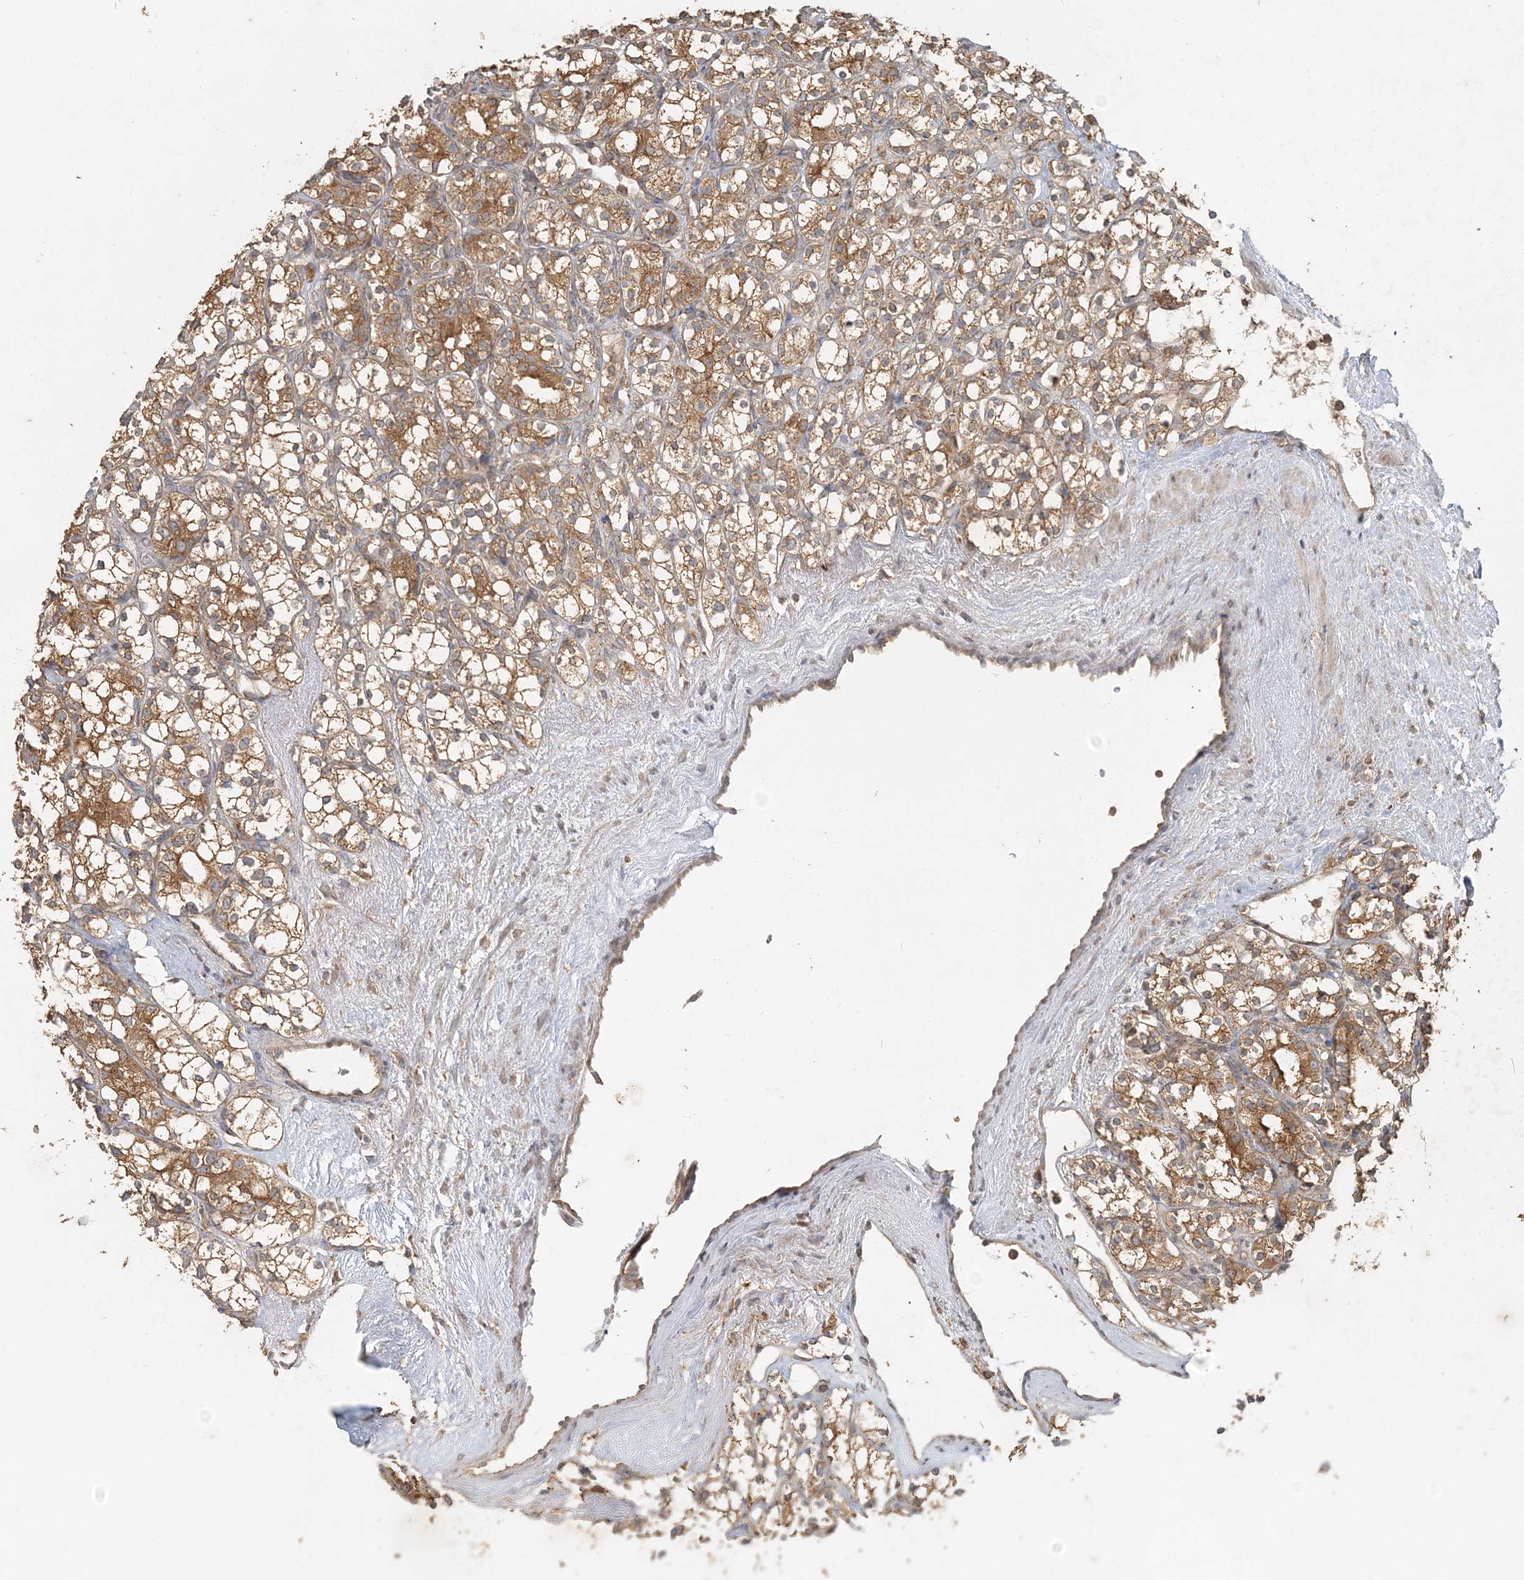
{"staining": {"intensity": "moderate", "quantity": ">75%", "location": "cytoplasmic/membranous"}, "tissue": "renal cancer", "cell_type": "Tumor cells", "image_type": "cancer", "snomed": [{"axis": "morphology", "description": "Adenocarcinoma, NOS"}, {"axis": "topography", "description": "Kidney"}], "caption": "This is a photomicrograph of immunohistochemistry staining of renal cancer (adenocarcinoma), which shows moderate expression in the cytoplasmic/membranous of tumor cells.", "gene": "RAB14", "patient": {"sex": "male", "age": 77}}